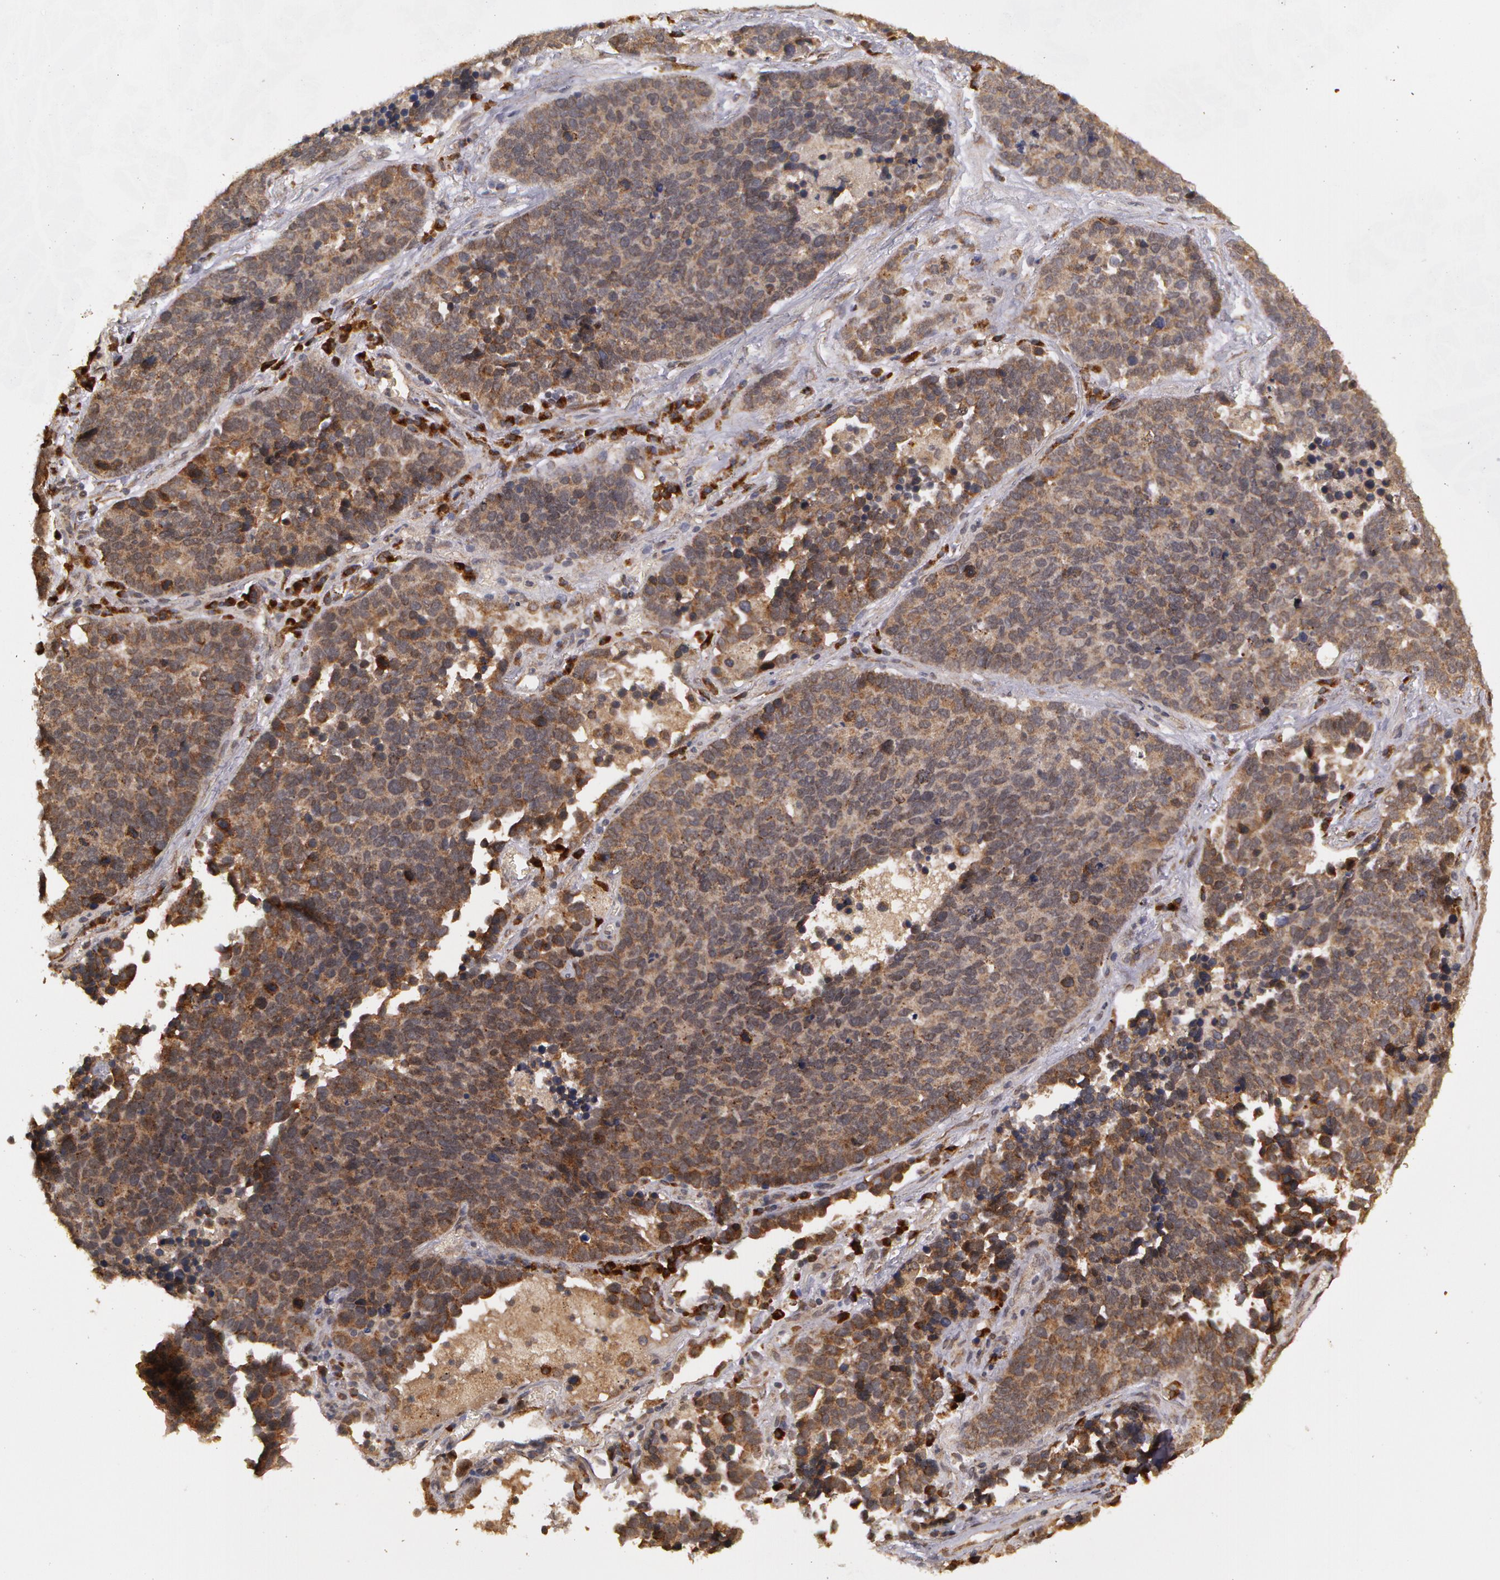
{"staining": {"intensity": "strong", "quantity": ">75%", "location": "cytoplasmic/membranous,nuclear"}, "tissue": "lung cancer", "cell_type": "Tumor cells", "image_type": "cancer", "snomed": [{"axis": "morphology", "description": "Neoplasm, malignant, NOS"}, {"axis": "topography", "description": "Lung"}], "caption": "The histopathology image exhibits immunohistochemical staining of lung cancer (neoplasm (malignant)). There is strong cytoplasmic/membranous and nuclear positivity is seen in about >75% of tumor cells. The staining was performed using DAB, with brown indicating positive protein expression. Nuclei are stained blue with hematoxylin.", "gene": "GLIS1", "patient": {"sex": "female", "age": 75}}